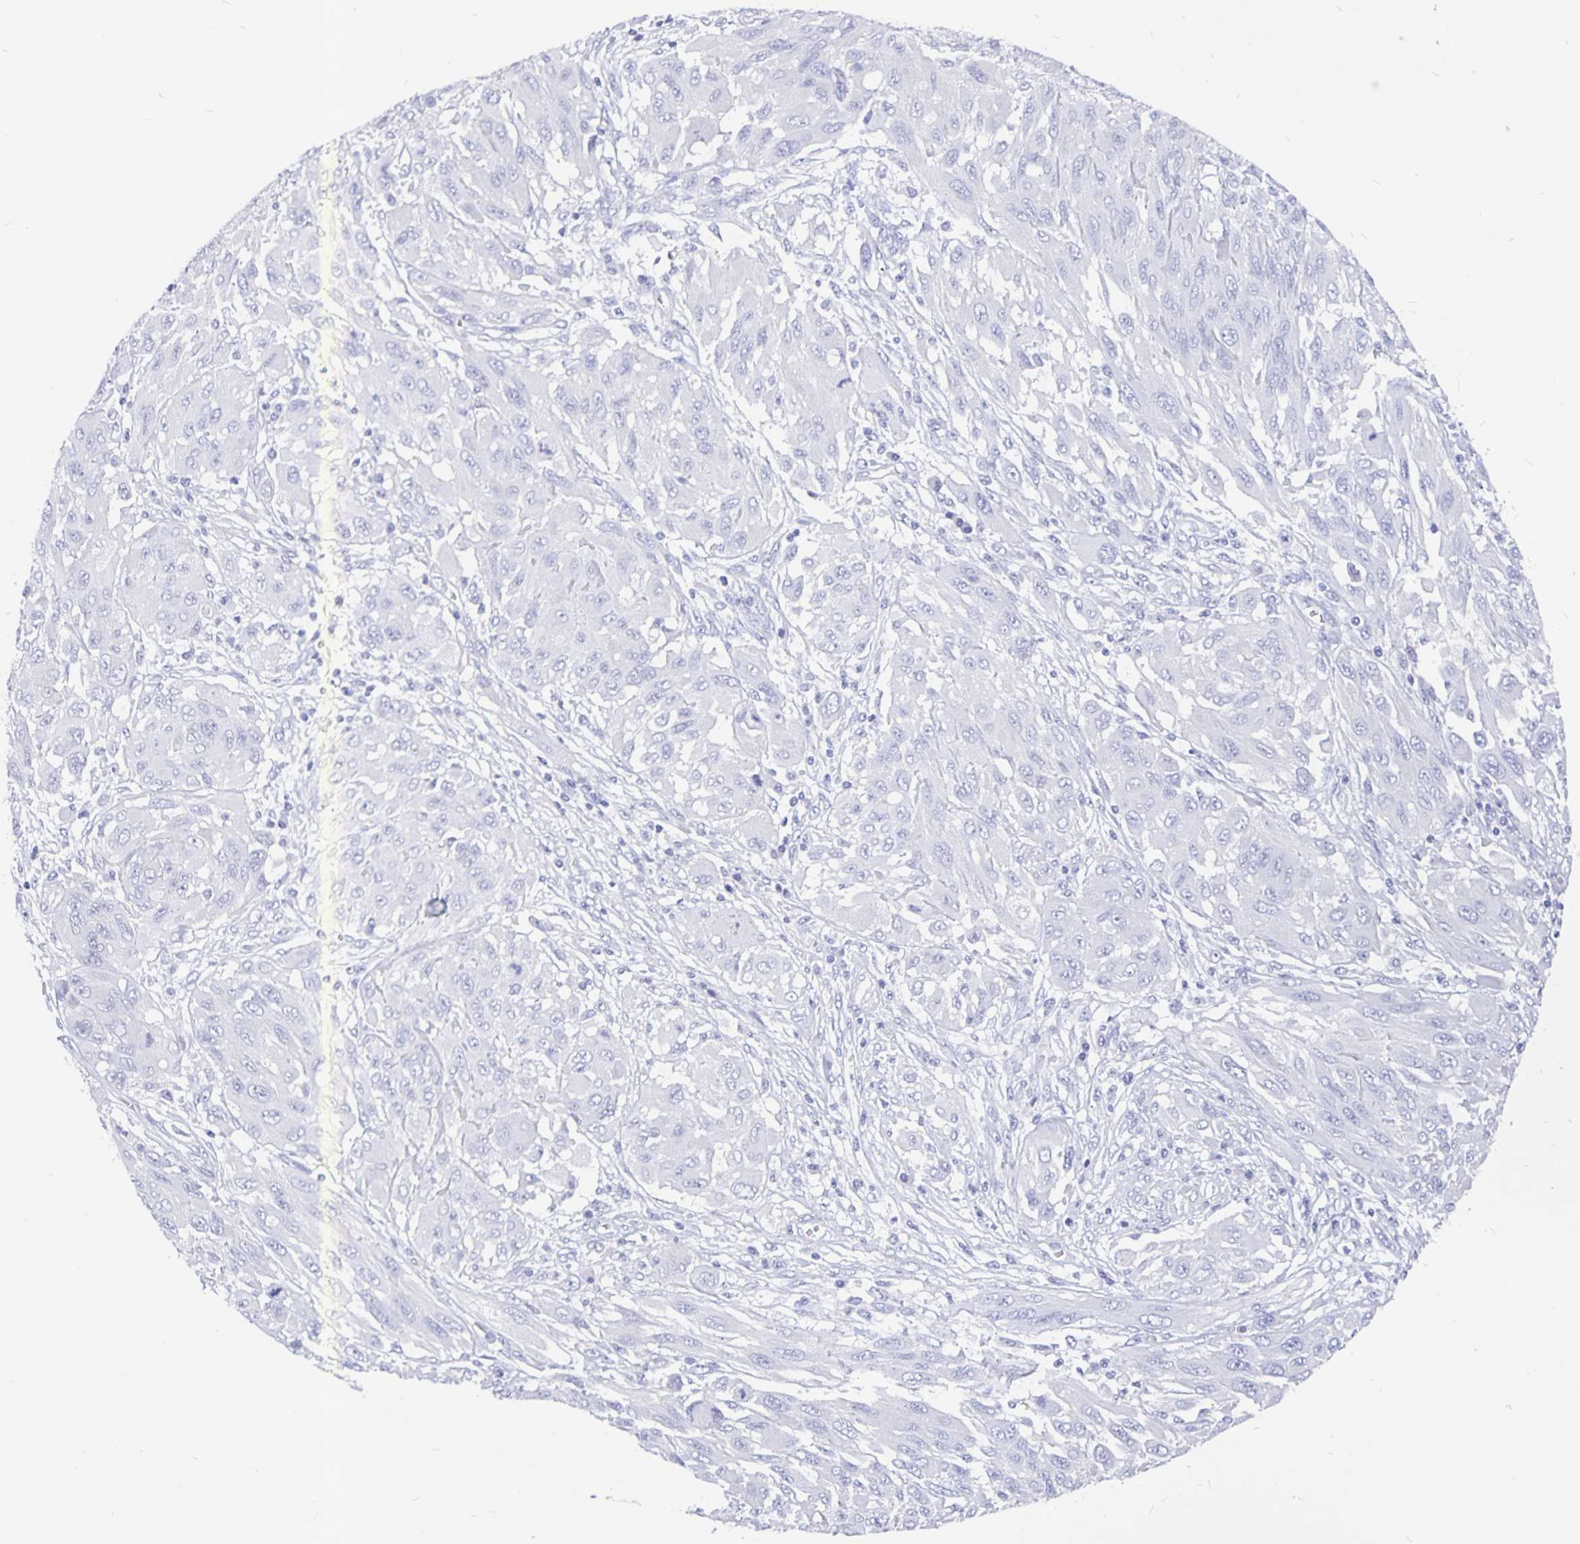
{"staining": {"intensity": "negative", "quantity": "none", "location": "none"}, "tissue": "melanoma", "cell_type": "Tumor cells", "image_type": "cancer", "snomed": [{"axis": "morphology", "description": "Malignant melanoma, NOS"}, {"axis": "topography", "description": "Skin"}], "caption": "There is no significant staining in tumor cells of melanoma.", "gene": "ODF3B", "patient": {"sex": "female", "age": 91}}